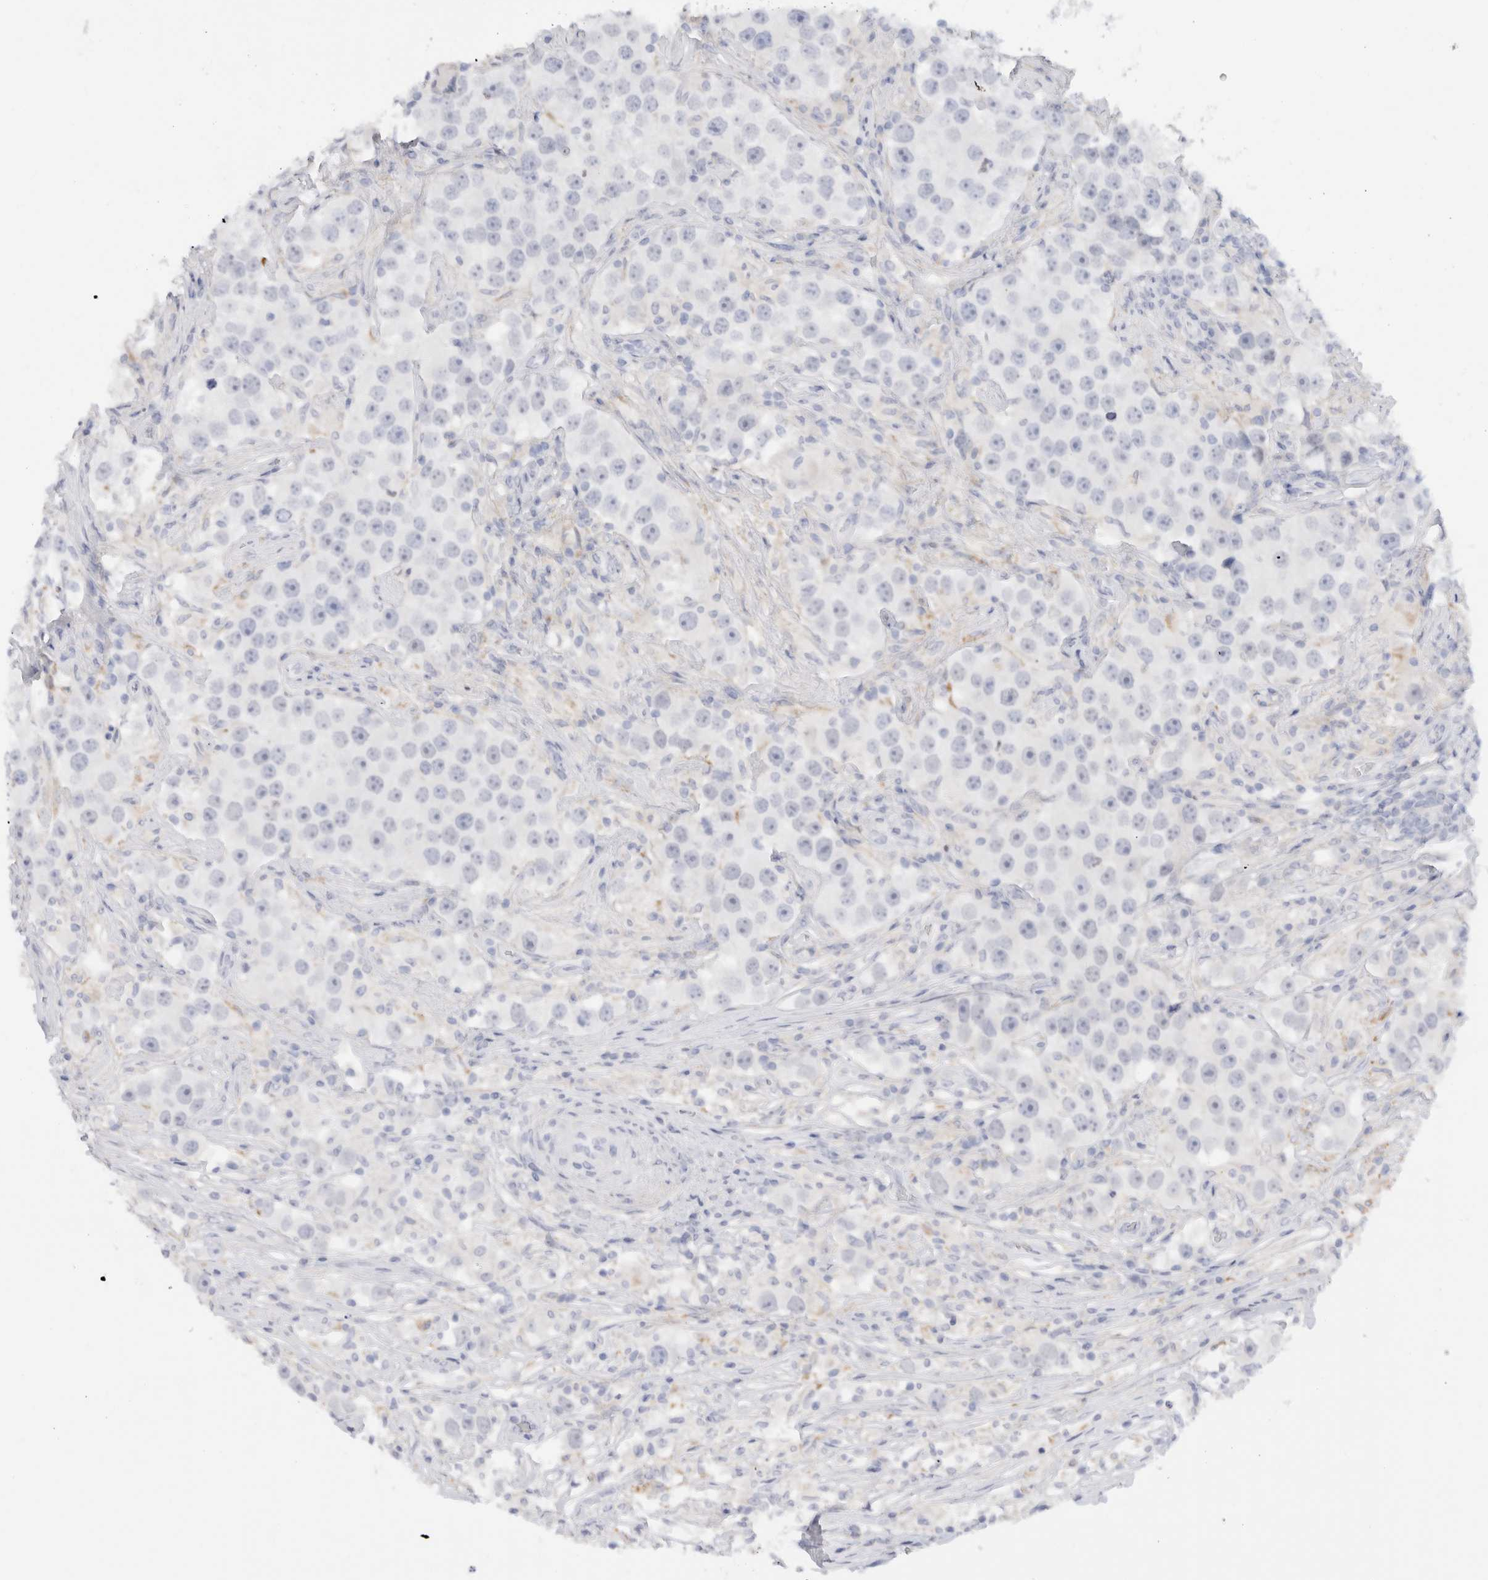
{"staining": {"intensity": "negative", "quantity": "none", "location": "none"}, "tissue": "testis cancer", "cell_type": "Tumor cells", "image_type": "cancer", "snomed": [{"axis": "morphology", "description": "Seminoma, NOS"}, {"axis": "topography", "description": "Testis"}], "caption": "Immunohistochemistry image of seminoma (testis) stained for a protein (brown), which shows no expression in tumor cells.", "gene": "ADAM30", "patient": {"sex": "male", "age": 49}}